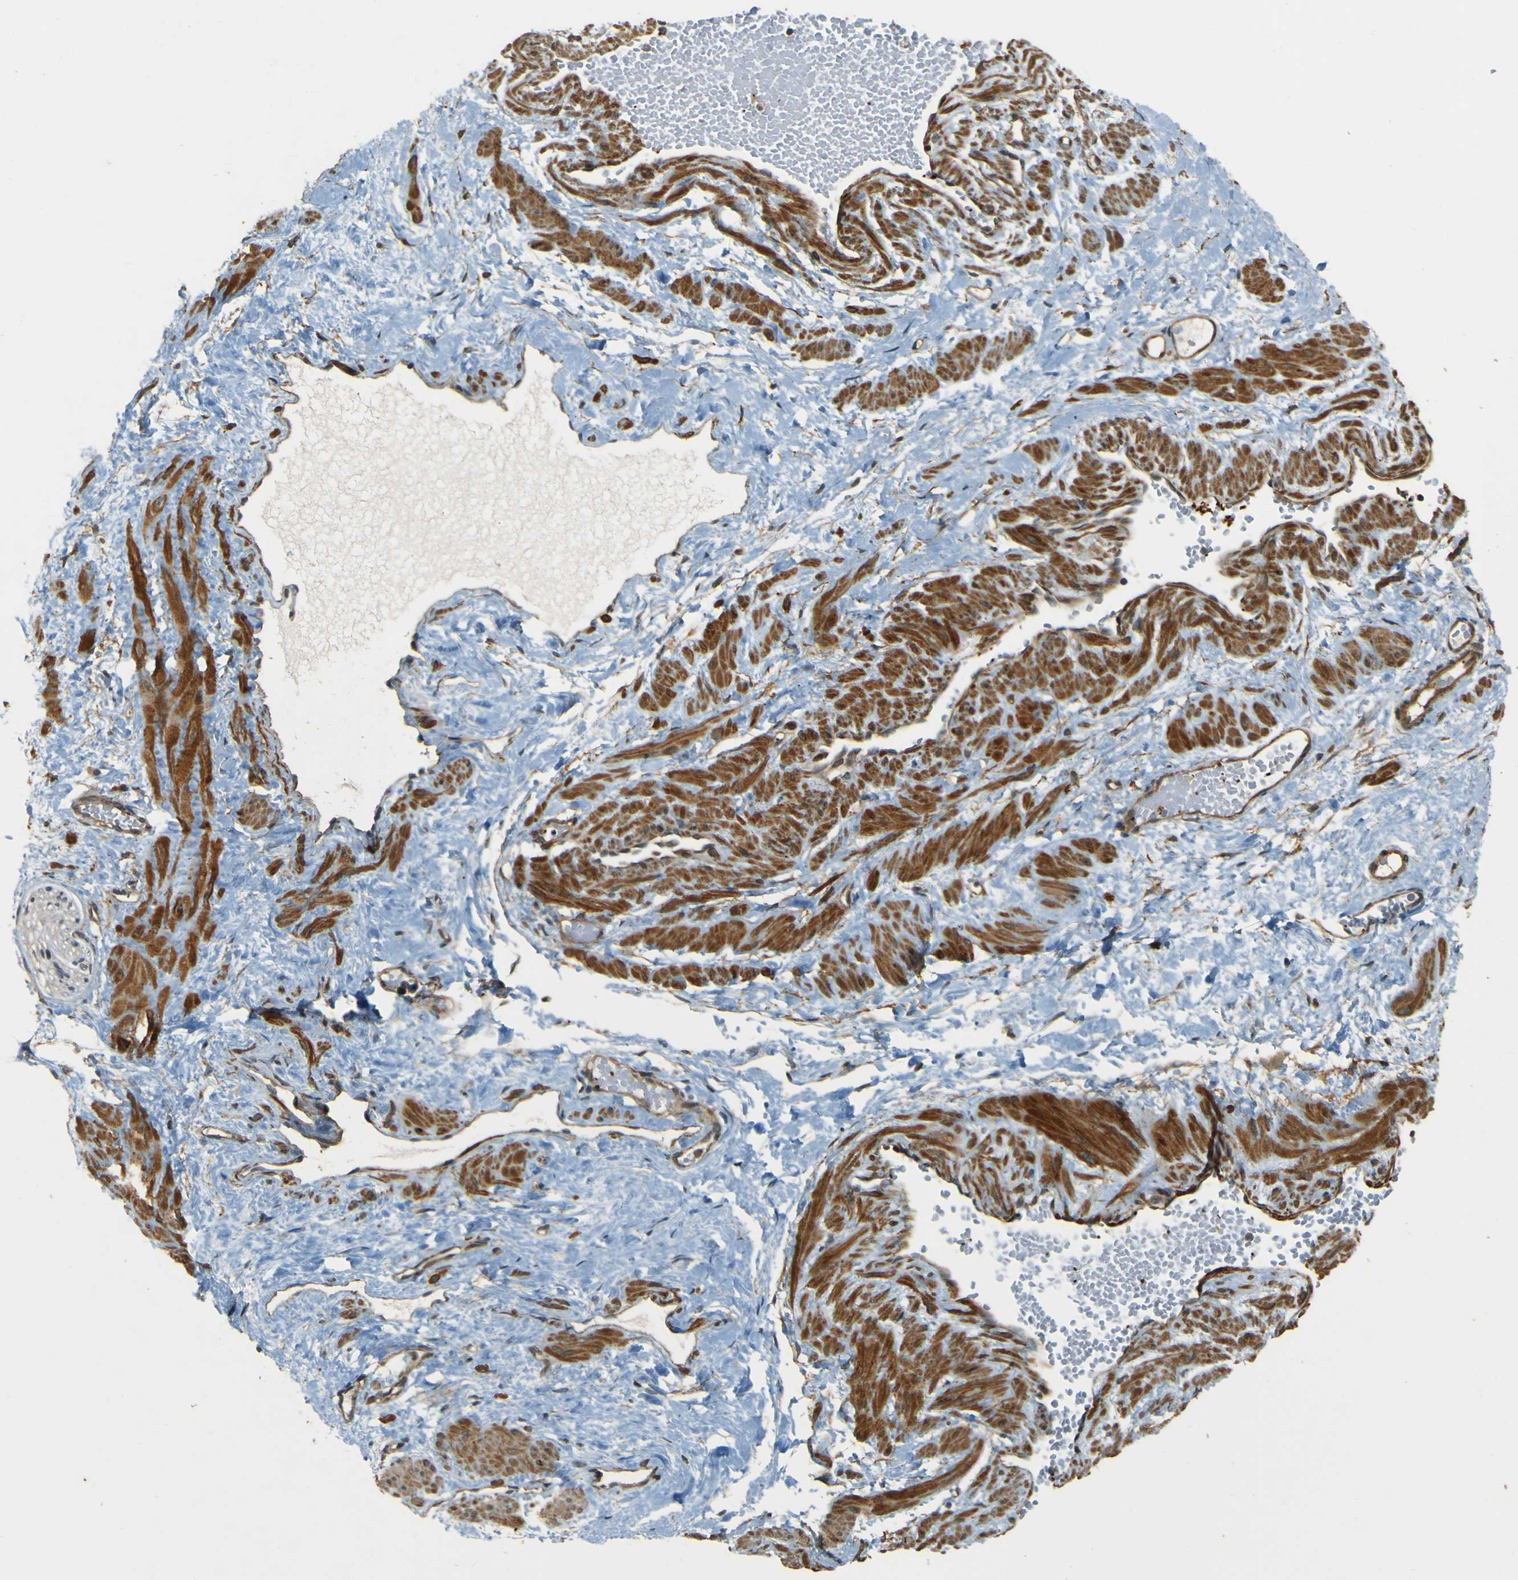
{"staining": {"intensity": "moderate", "quantity": ">75%", "location": "cytoplasmic/membranous"}, "tissue": "adipose tissue", "cell_type": "Adipocytes", "image_type": "normal", "snomed": [{"axis": "morphology", "description": "Normal tissue, NOS"}, {"axis": "topography", "description": "Soft tissue"}, {"axis": "topography", "description": "Vascular tissue"}], "caption": "Immunohistochemistry (IHC) staining of unremarkable adipose tissue, which exhibits medium levels of moderate cytoplasmic/membranous staining in about >75% of adipocytes indicating moderate cytoplasmic/membranous protein expression. The staining was performed using DAB (brown) for protein detection and nuclei were counterstained in hematoxylin (blue).", "gene": "NEXN", "patient": {"sex": "female", "age": 35}}